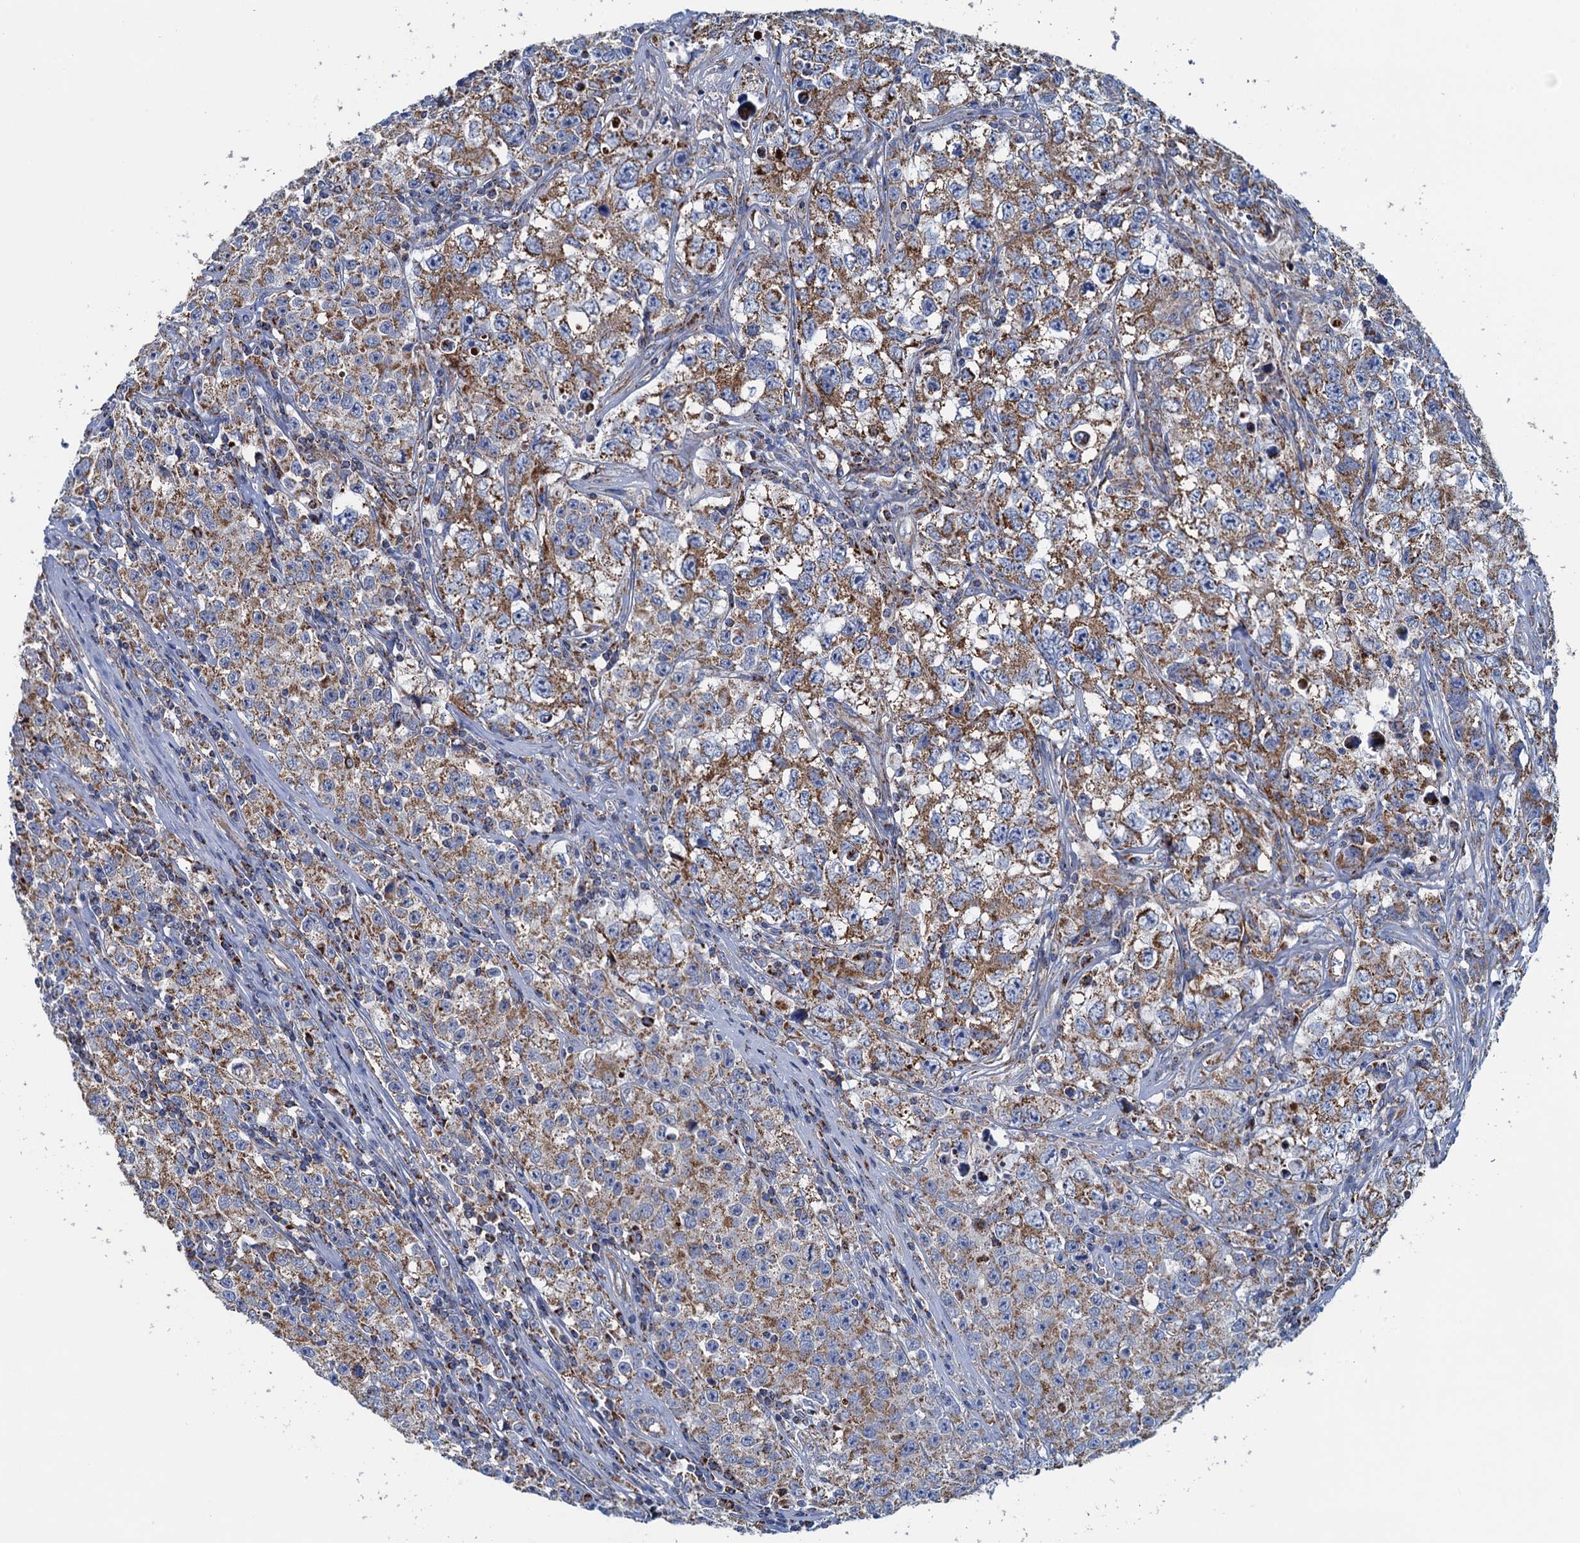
{"staining": {"intensity": "moderate", "quantity": ">75%", "location": "cytoplasmic/membranous"}, "tissue": "testis cancer", "cell_type": "Tumor cells", "image_type": "cancer", "snomed": [{"axis": "morphology", "description": "Seminoma, NOS"}, {"axis": "morphology", "description": "Carcinoma, Embryonal, NOS"}, {"axis": "topography", "description": "Testis"}], "caption": "Human seminoma (testis) stained for a protein (brown) exhibits moderate cytoplasmic/membranous positive staining in about >75% of tumor cells.", "gene": "GTPBP3", "patient": {"sex": "male", "age": 43}}